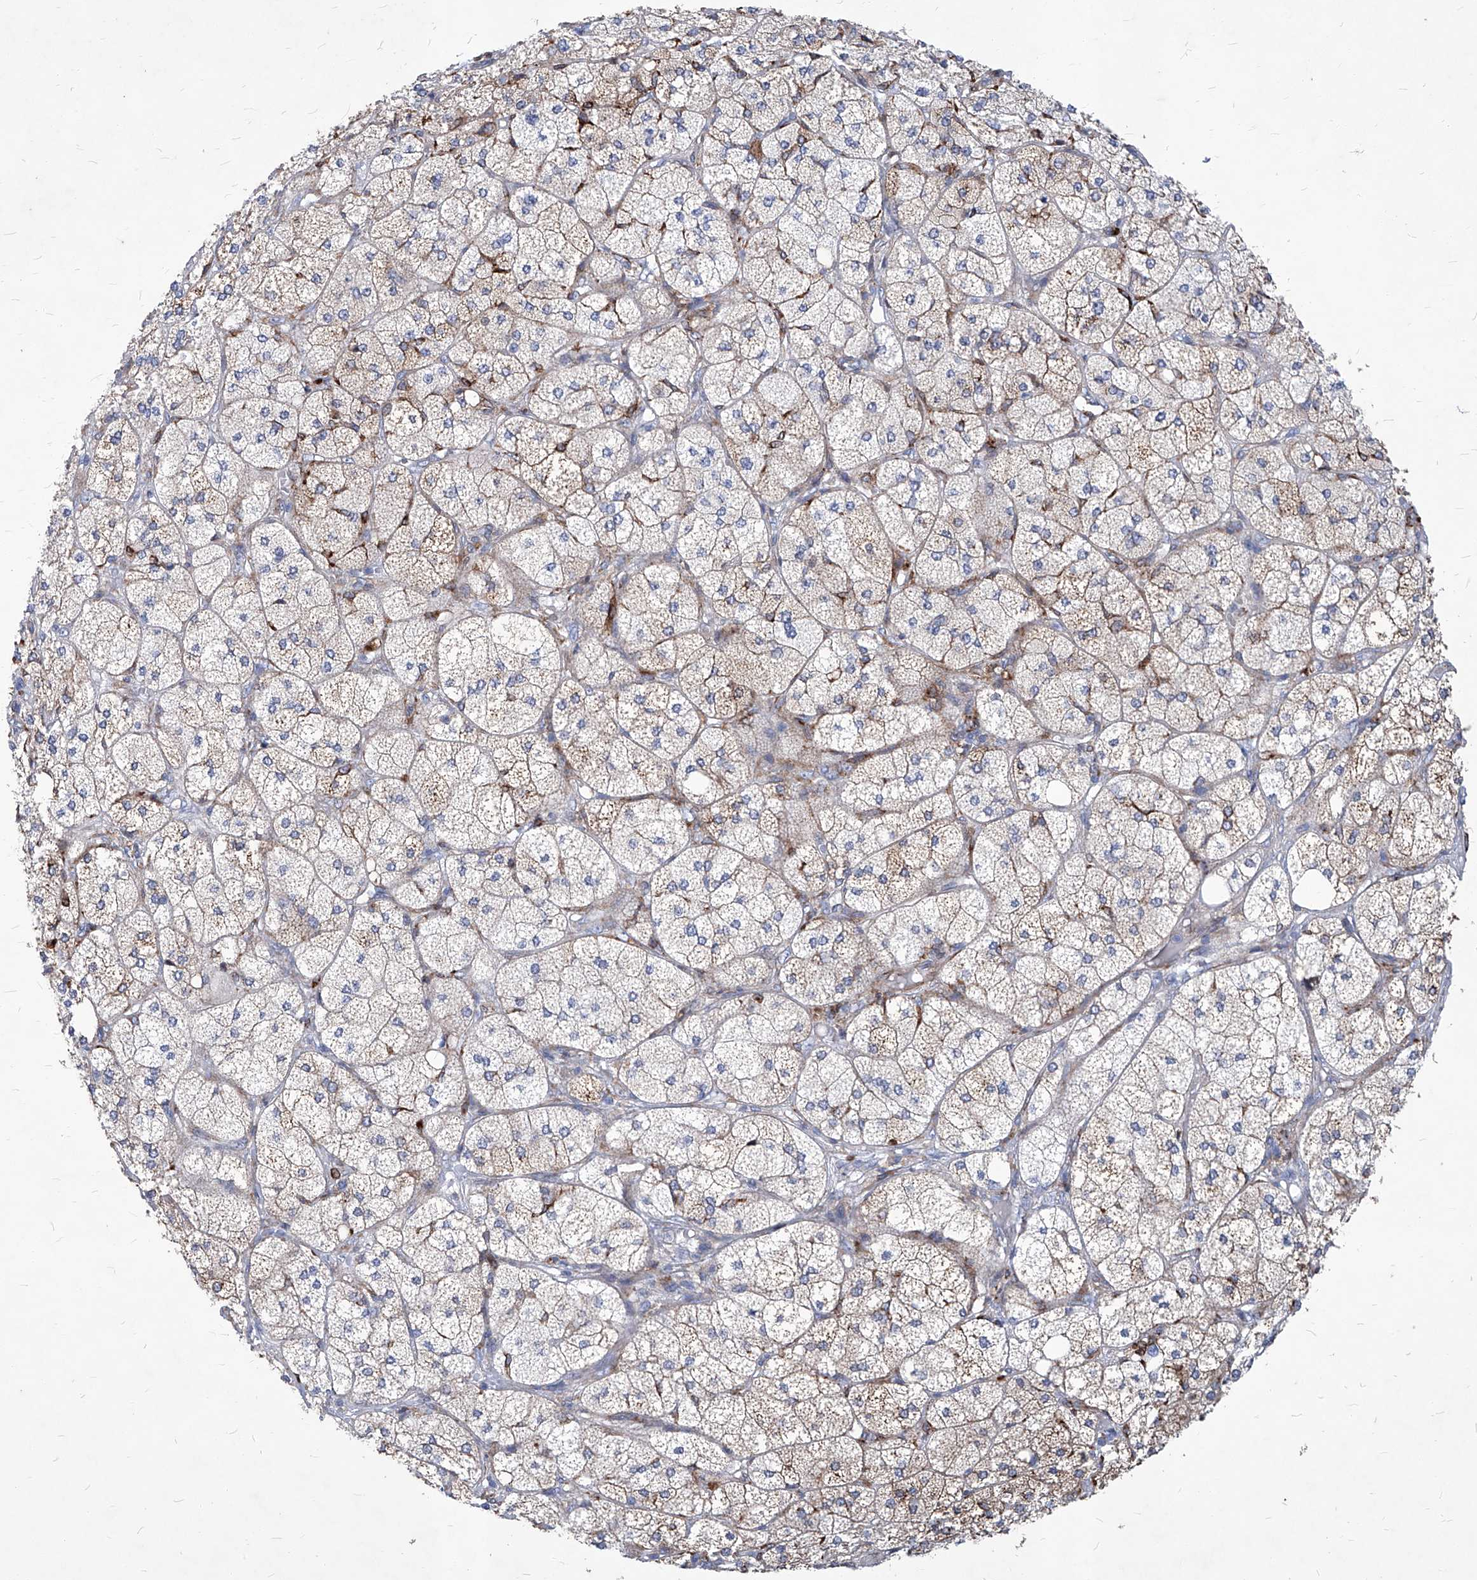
{"staining": {"intensity": "strong", "quantity": "25%-75%", "location": "cytoplasmic/membranous"}, "tissue": "adrenal gland", "cell_type": "Glandular cells", "image_type": "normal", "snomed": [{"axis": "morphology", "description": "Normal tissue, NOS"}, {"axis": "topography", "description": "Adrenal gland"}], "caption": "Brown immunohistochemical staining in normal human adrenal gland exhibits strong cytoplasmic/membranous expression in about 25%-75% of glandular cells. The protein is stained brown, and the nuclei are stained in blue (DAB IHC with brightfield microscopy, high magnification).", "gene": "UBOX5", "patient": {"sex": "female", "age": 61}}